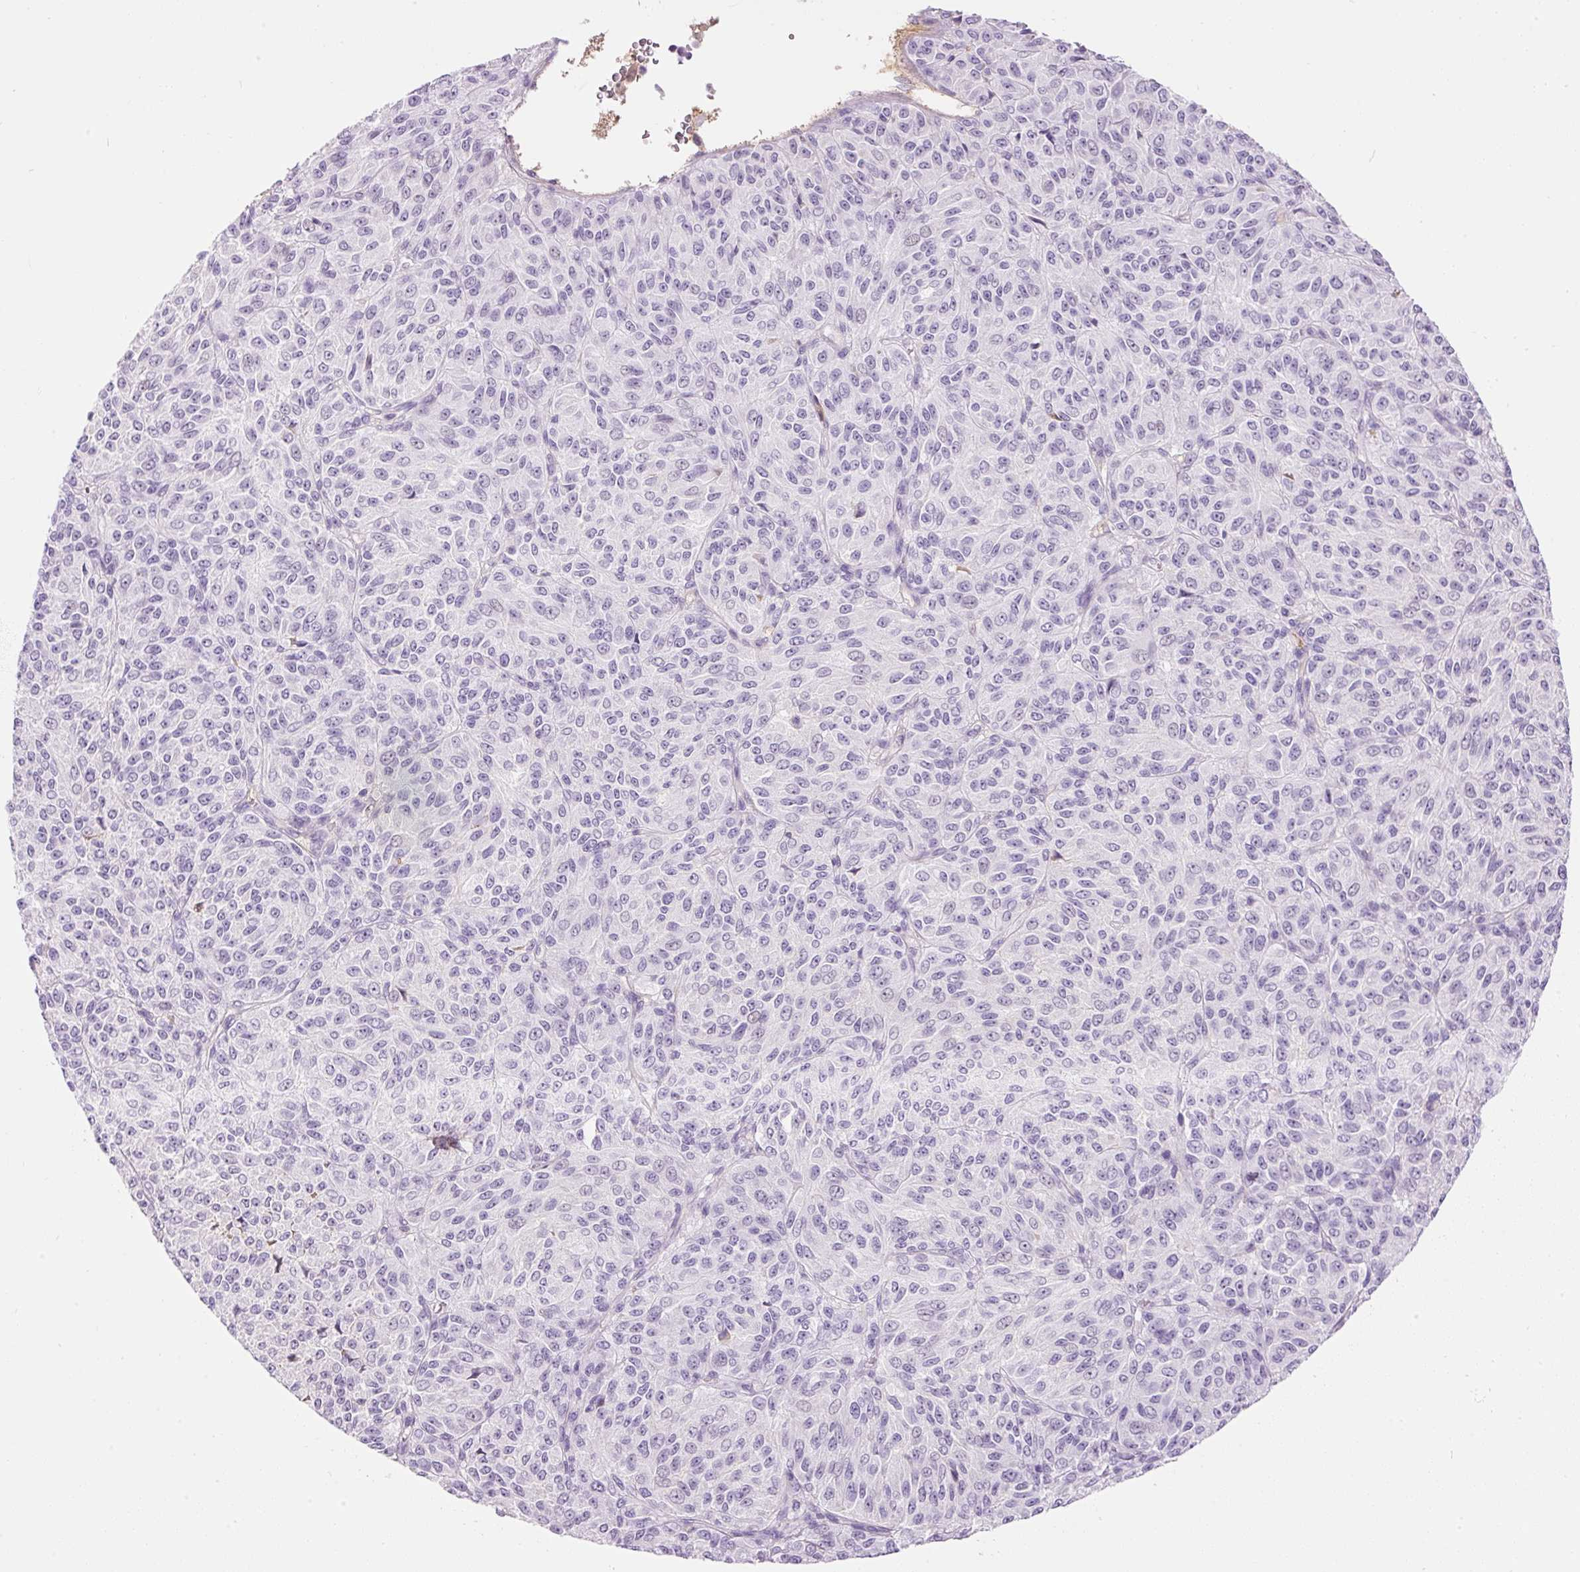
{"staining": {"intensity": "negative", "quantity": "none", "location": "none"}, "tissue": "melanoma", "cell_type": "Tumor cells", "image_type": "cancer", "snomed": [{"axis": "morphology", "description": "Malignant melanoma, Metastatic site"}, {"axis": "topography", "description": "Brain"}], "caption": "This is an immunohistochemistry (IHC) photomicrograph of melanoma. There is no positivity in tumor cells.", "gene": "PRPF38B", "patient": {"sex": "female", "age": 56}}